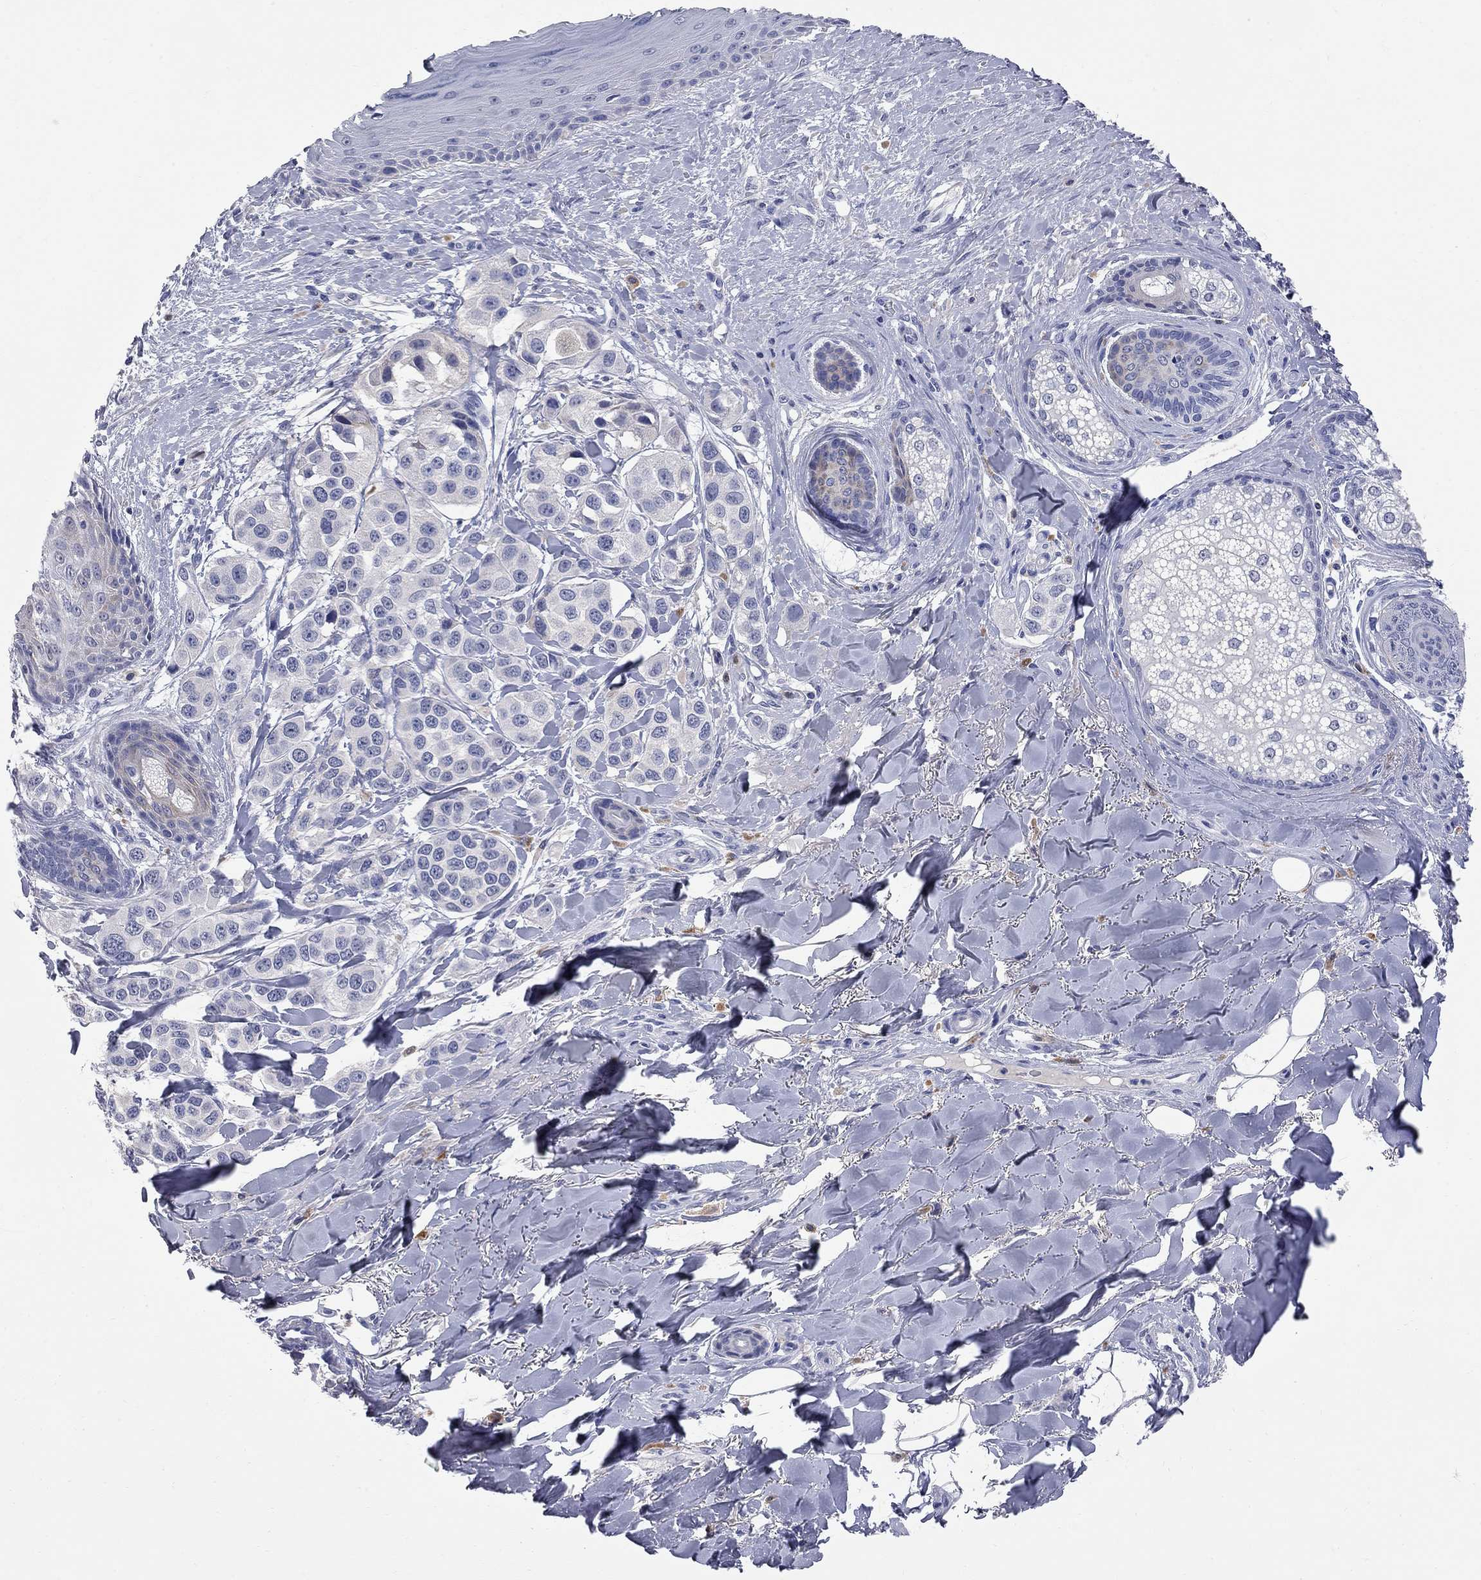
{"staining": {"intensity": "negative", "quantity": "none", "location": "none"}, "tissue": "melanoma", "cell_type": "Tumor cells", "image_type": "cancer", "snomed": [{"axis": "morphology", "description": "Malignant melanoma, NOS"}, {"axis": "topography", "description": "Skin"}], "caption": "This is a image of IHC staining of melanoma, which shows no staining in tumor cells.", "gene": "FAM221B", "patient": {"sex": "male", "age": 57}}